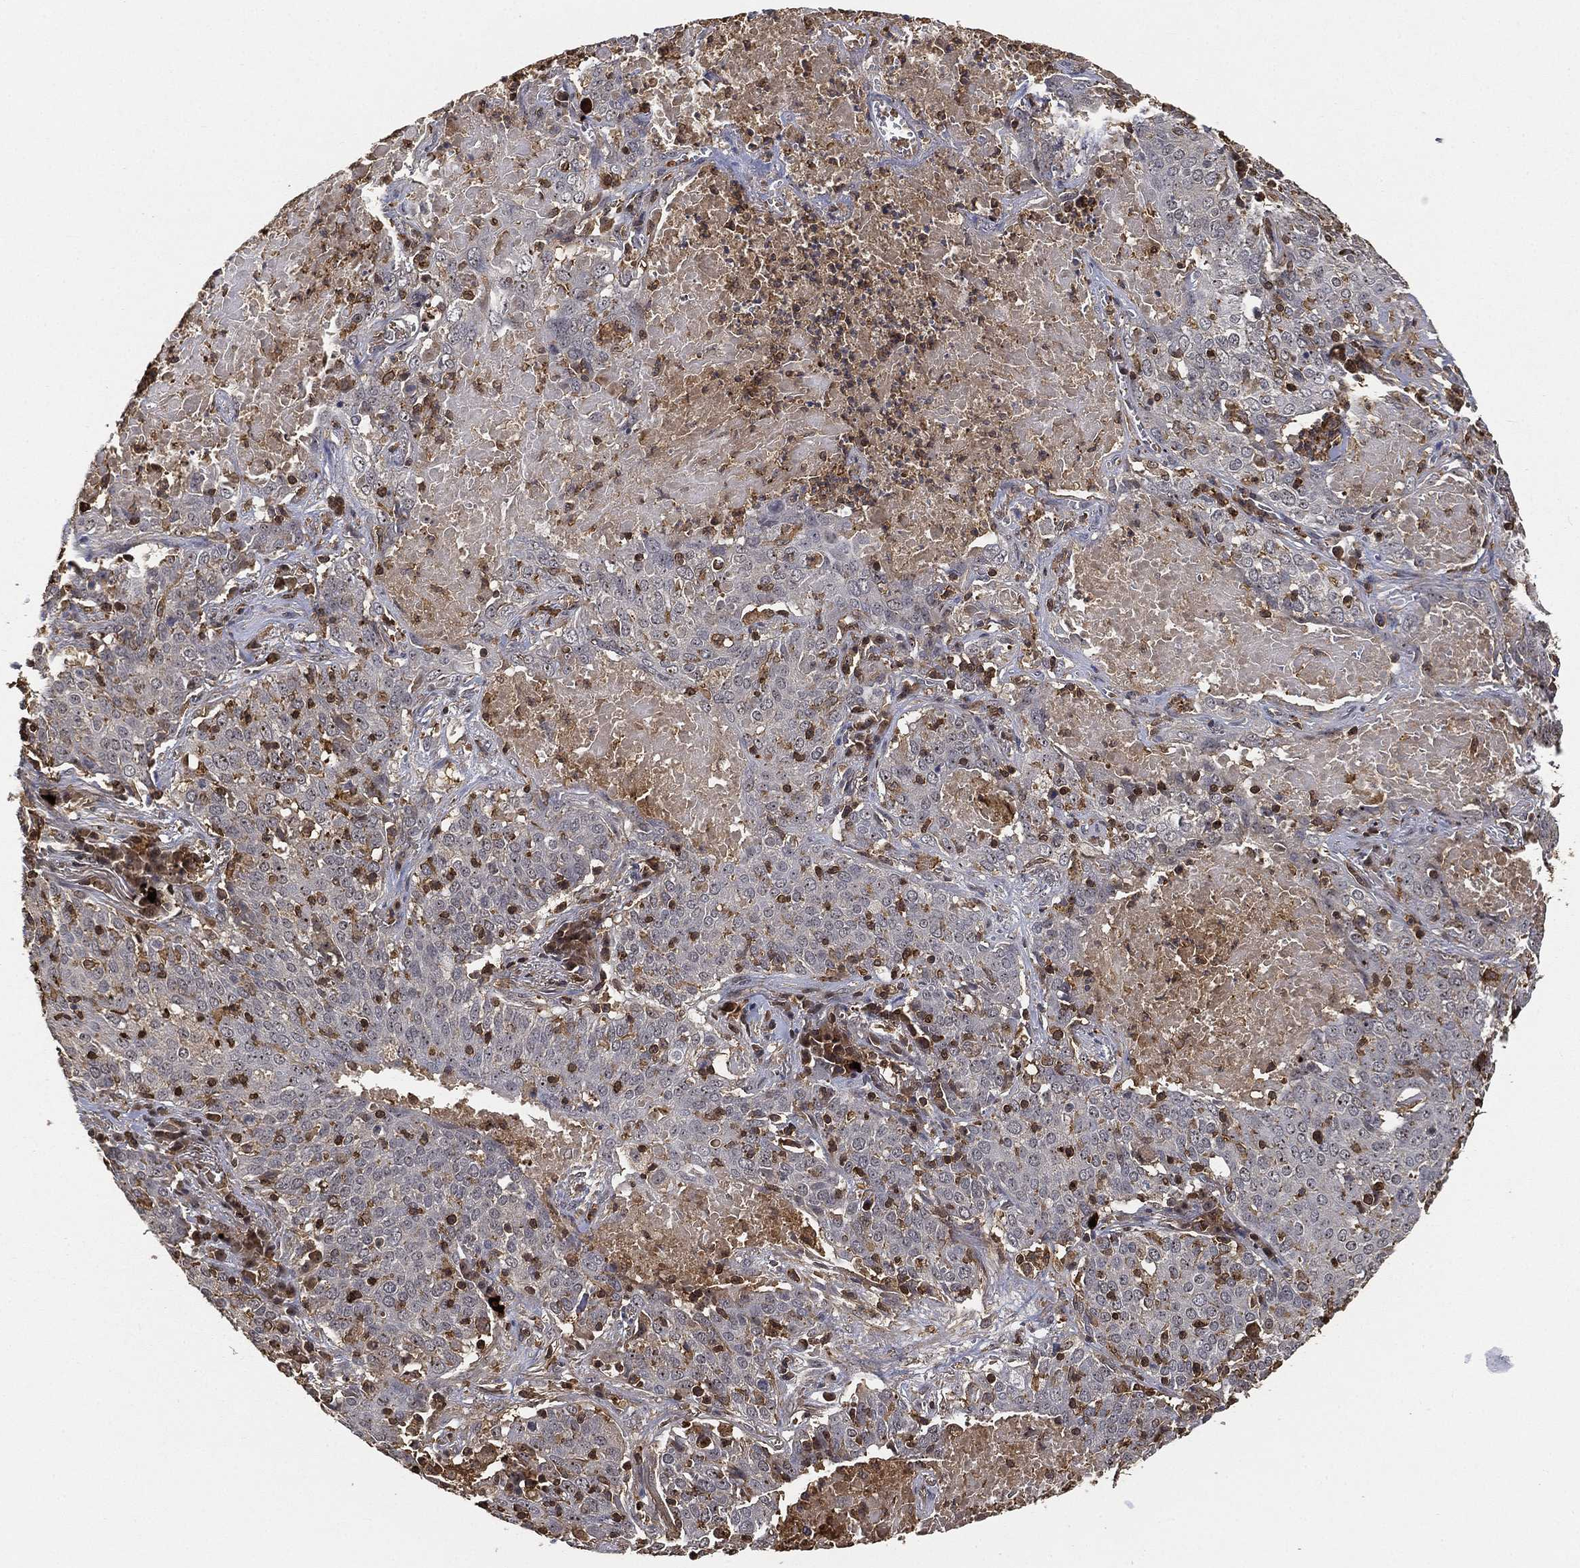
{"staining": {"intensity": "negative", "quantity": "none", "location": "none"}, "tissue": "lung cancer", "cell_type": "Tumor cells", "image_type": "cancer", "snomed": [{"axis": "morphology", "description": "Squamous cell carcinoma, NOS"}, {"axis": "topography", "description": "Lung"}], "caption": "Immunohistochemistry image of neoplastic tissue: lung squamous cell carcinoma stained with DAB exhibits no significant protein positivity in tumor cells.", "gene": "CRYL1", "patient": {"sex": "male", "age": 82}}